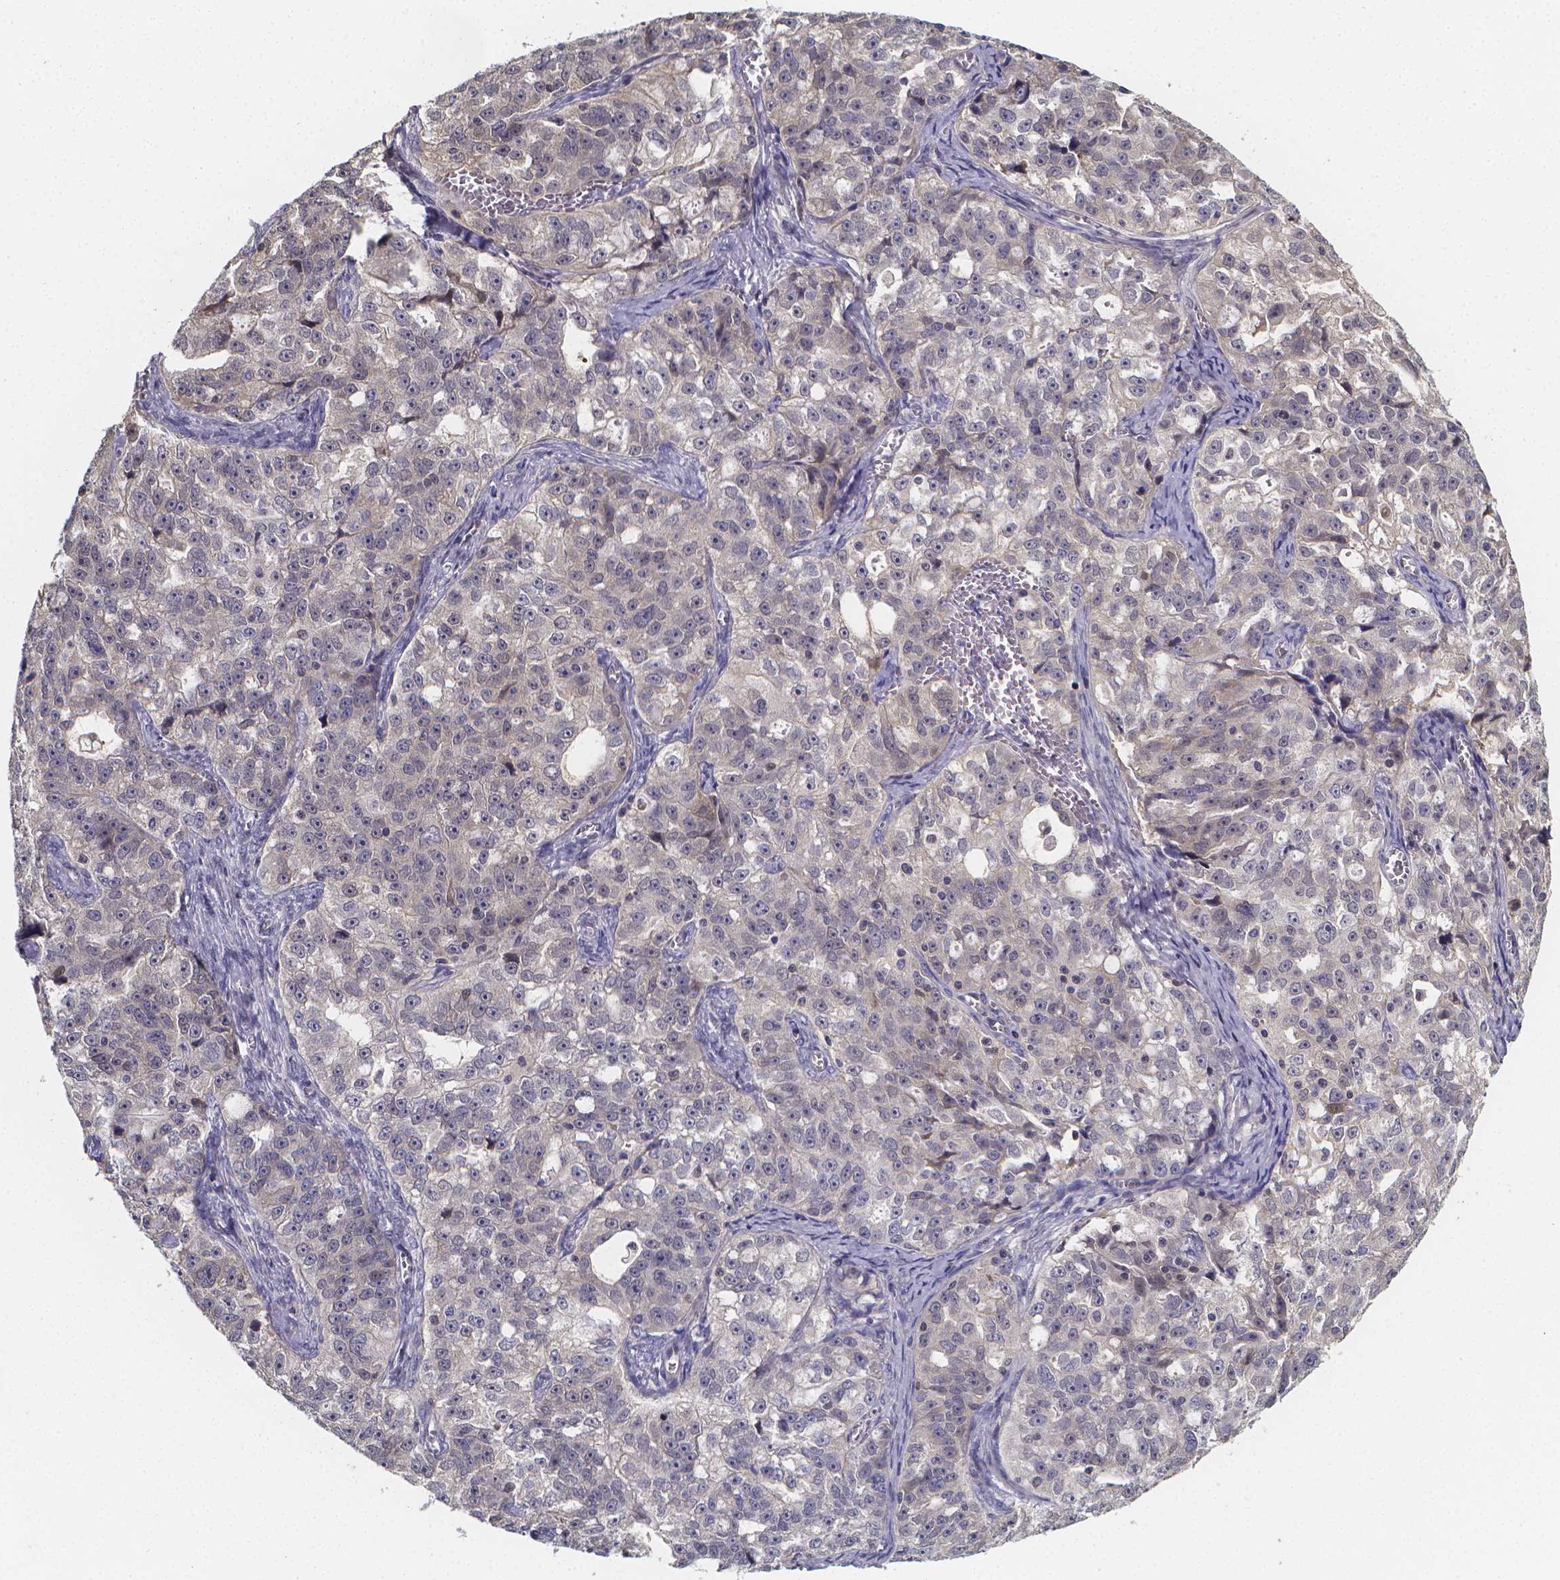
{"staining": {"intensity": "negative", "quantity": "none", "location": "none"}, "tissue": "ovarian cancer", "cell_type": "Tumor cells", "image_type": "cancer", "snomed": [{"axis": "morphology", "description": "Cystadenocarcinoma, serous, NOS"}, {"axis": "topography", "description": "Ovary"}], "caption": "Immunohistochemistry micrograph of neoplastic tissue: human serous cystadenocarcinoma (ovarian) stained with DAB reveals no significant protein expression in tumor cells.", "gene": "PAH", "patient": {"sex": "female", "age": 51}}